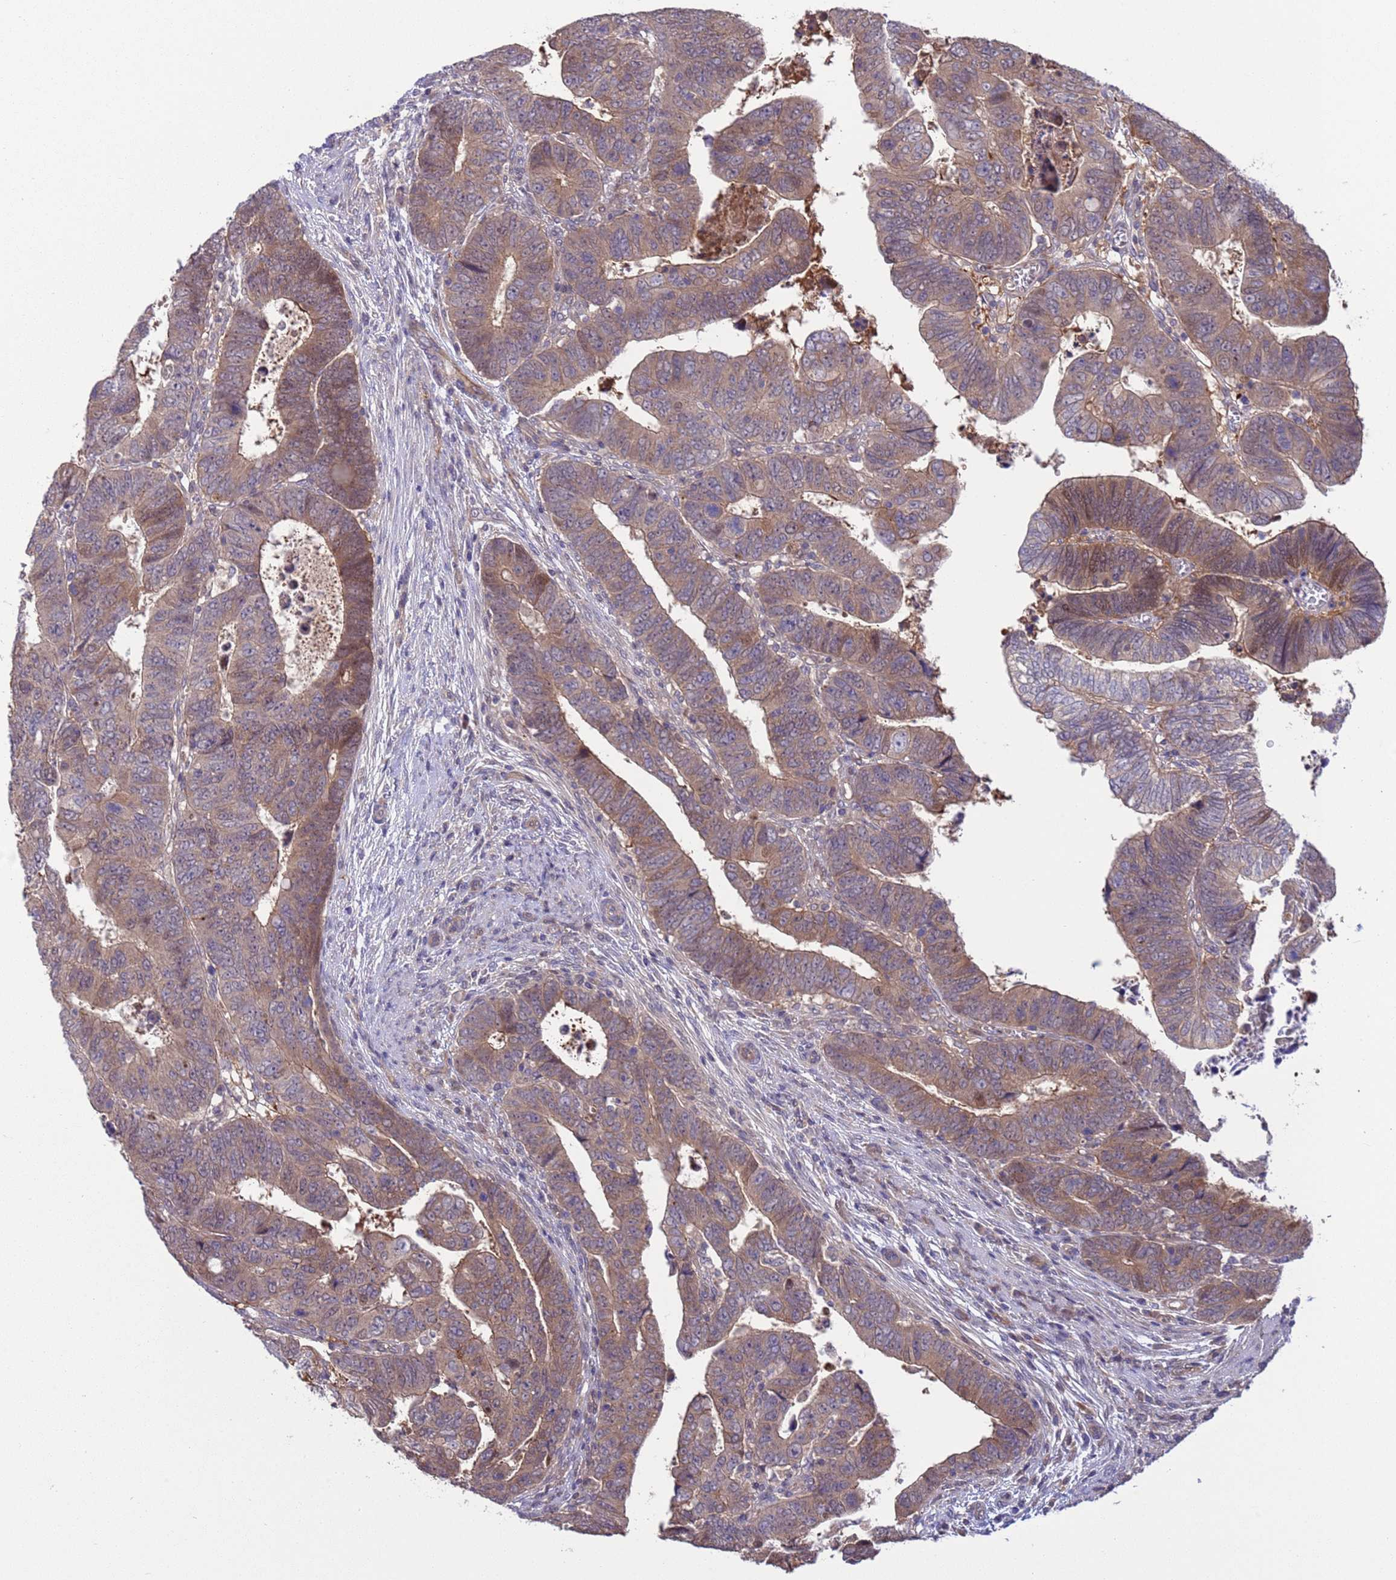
{"staining": {"intensity": "weak", "quantity": ">75%", "location": "cytoplasmic/membranous"}, "tissue": "colorectal cancer", "cell_type": "Tumor cells", "image_type": "cancer", "snomed": [{"axis": "morphology", "description": "Normal tissue, NOS"}, {"axis": "morphology", "description": "Adenocarcinoma, NOS"}, {"axis": "topography", "description": "Rectum"}], "caption": "Protein expression by immunohistochemistry demonstrates weak cytoplasmic/membranous expression in about >75% of tumor cells in colorectal adenocarcinoma.", "gene": "GJA10", "patient": {"sex": "female", "age": 65}}